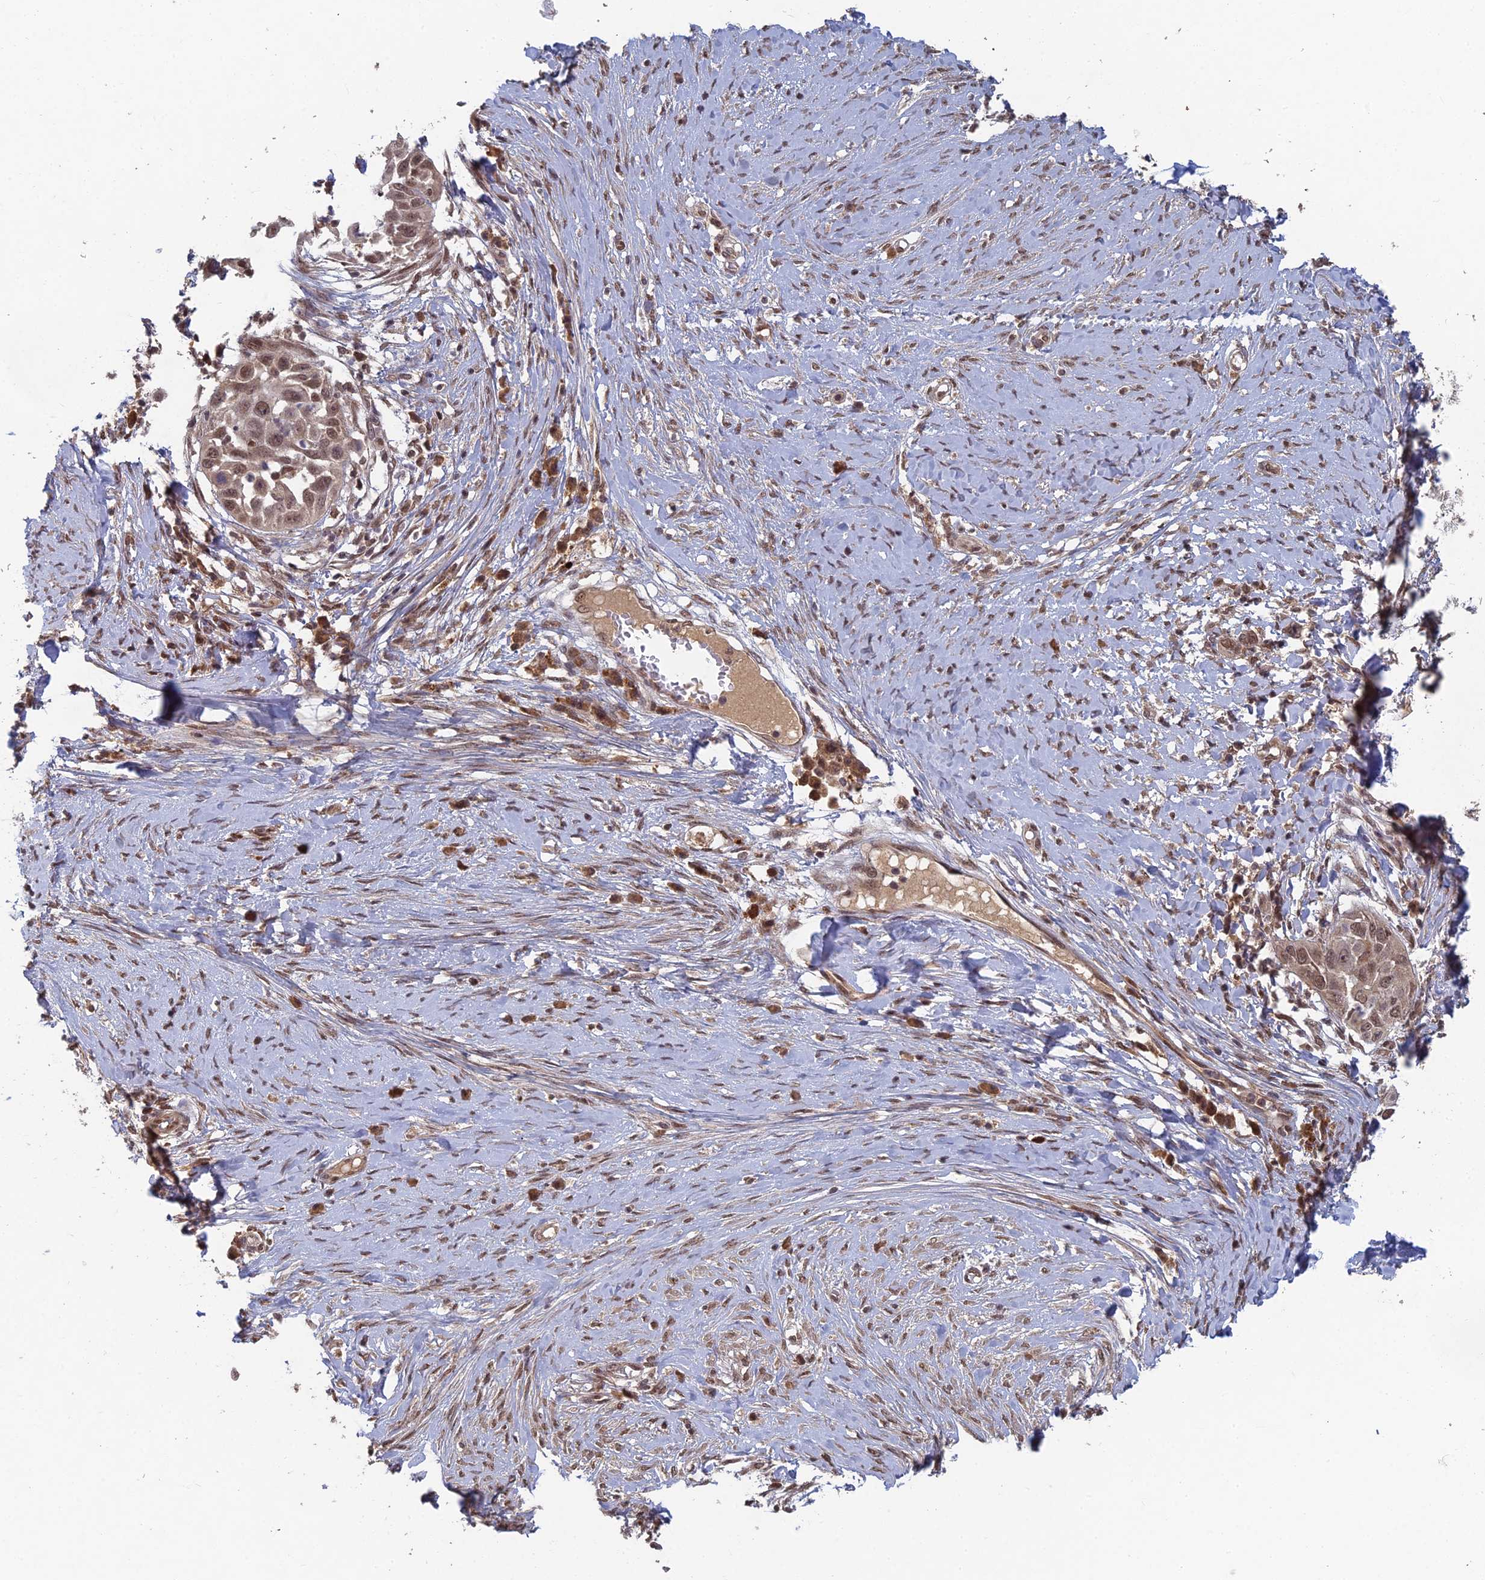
{"staining": {"intensity": "moderate", "quantity": ">75%", "location": "nuclear"}, "tissue": "skin cancer", "cell_type": "Tumor cells", "image_type": "cancer", "snomed": [{"axis": "morphology", "description": "Squamous cell carcinoma, NOS"}, {"axis": "topography", "description": "Skin"}], "caption": "Immunohistochemistry photomicrograph of human skin cancer stained for a protein (brown), which shows medium levels of moderate nuclear positivity in about >75% of tumor cells.", "gene": "RANBP3", "patient": {"sex": "female", "age": 44}}